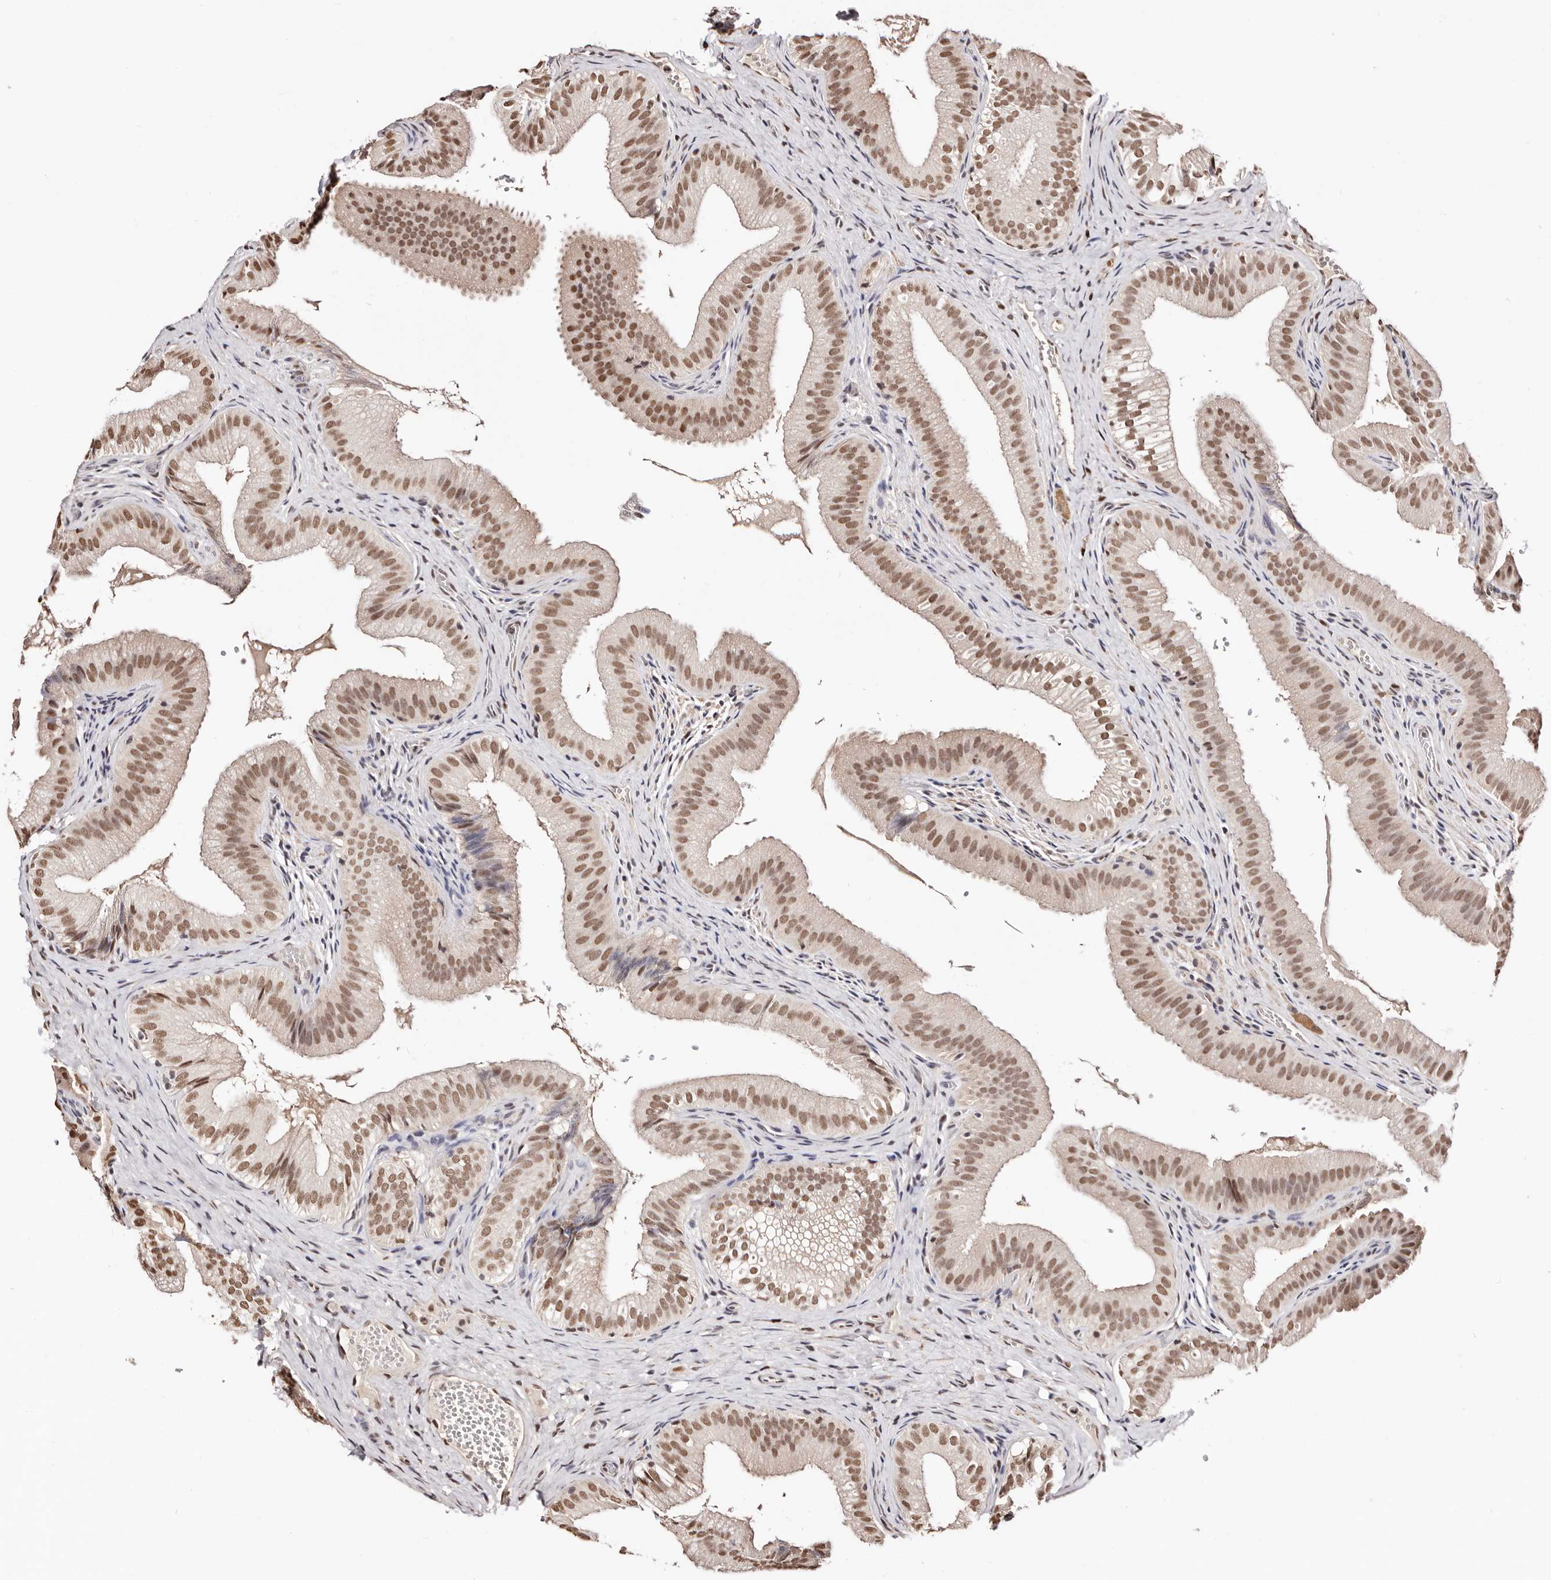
{"staining": {"intensity": "moderate", "quantity": ">75%", "location": "nuclear"}, "tissue": "gallbladder", "cell_type": "Glandular cells", "image_type": "normal", "snomed": [{"axis": "morphology", "description": "Normal tissue, NOS"}, {"axis": "topography", "description": "Gallbladder"}], "caption": "Brown immunohistochemical staining in benign human gallbladder displays moderate nuclear expression in approximately >75% of glandular cells. (DAB (3,3'-diaminobenzidine) IHC with brightfield microscopy, high magnification).", "gene": "BICRAL", "patient": {"sex": "female", "age": 30}}